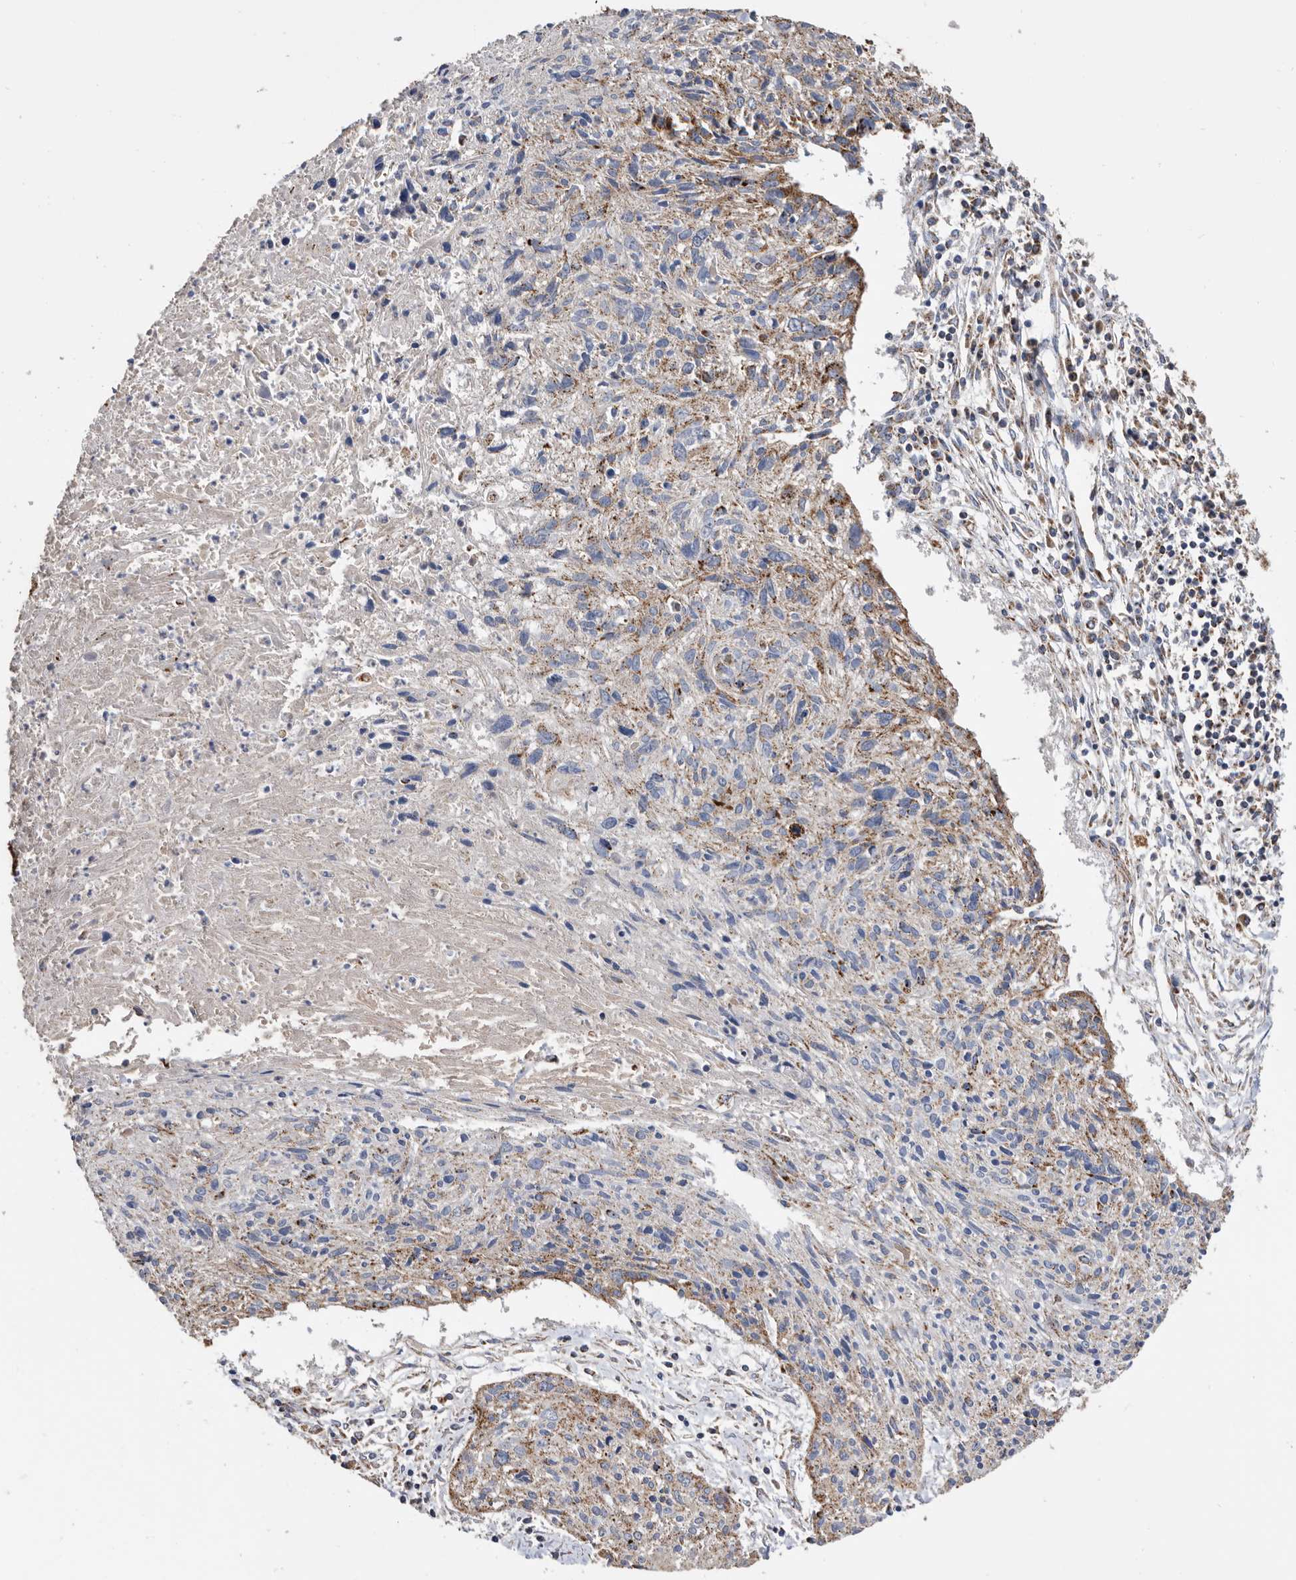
{"staining": {"intensity": "moderate", "quantity": "25%-75%", "location": "cytoplasmic/membranous"}, "tissue": "cervical cancer", "cell_type": "Tumor cells", "image_type": "cancer", "snomed": [{"axis": "morphology", "description": "Squamous cell carcinoma, NOS"}, {"axis": "topography", "description": "Cervix"}], "caption": "High-magnification brightfield microscopy of cervical cancer stained with DAB (brown) and counterstained with hematoxylin (blue). tumor cells exhibit moderate cytoplasmic/membranous positivity is identified in approximately25%-75% of cells.", "gene": "WFDC1", "patient": {"sex": "female", "age": 51}}